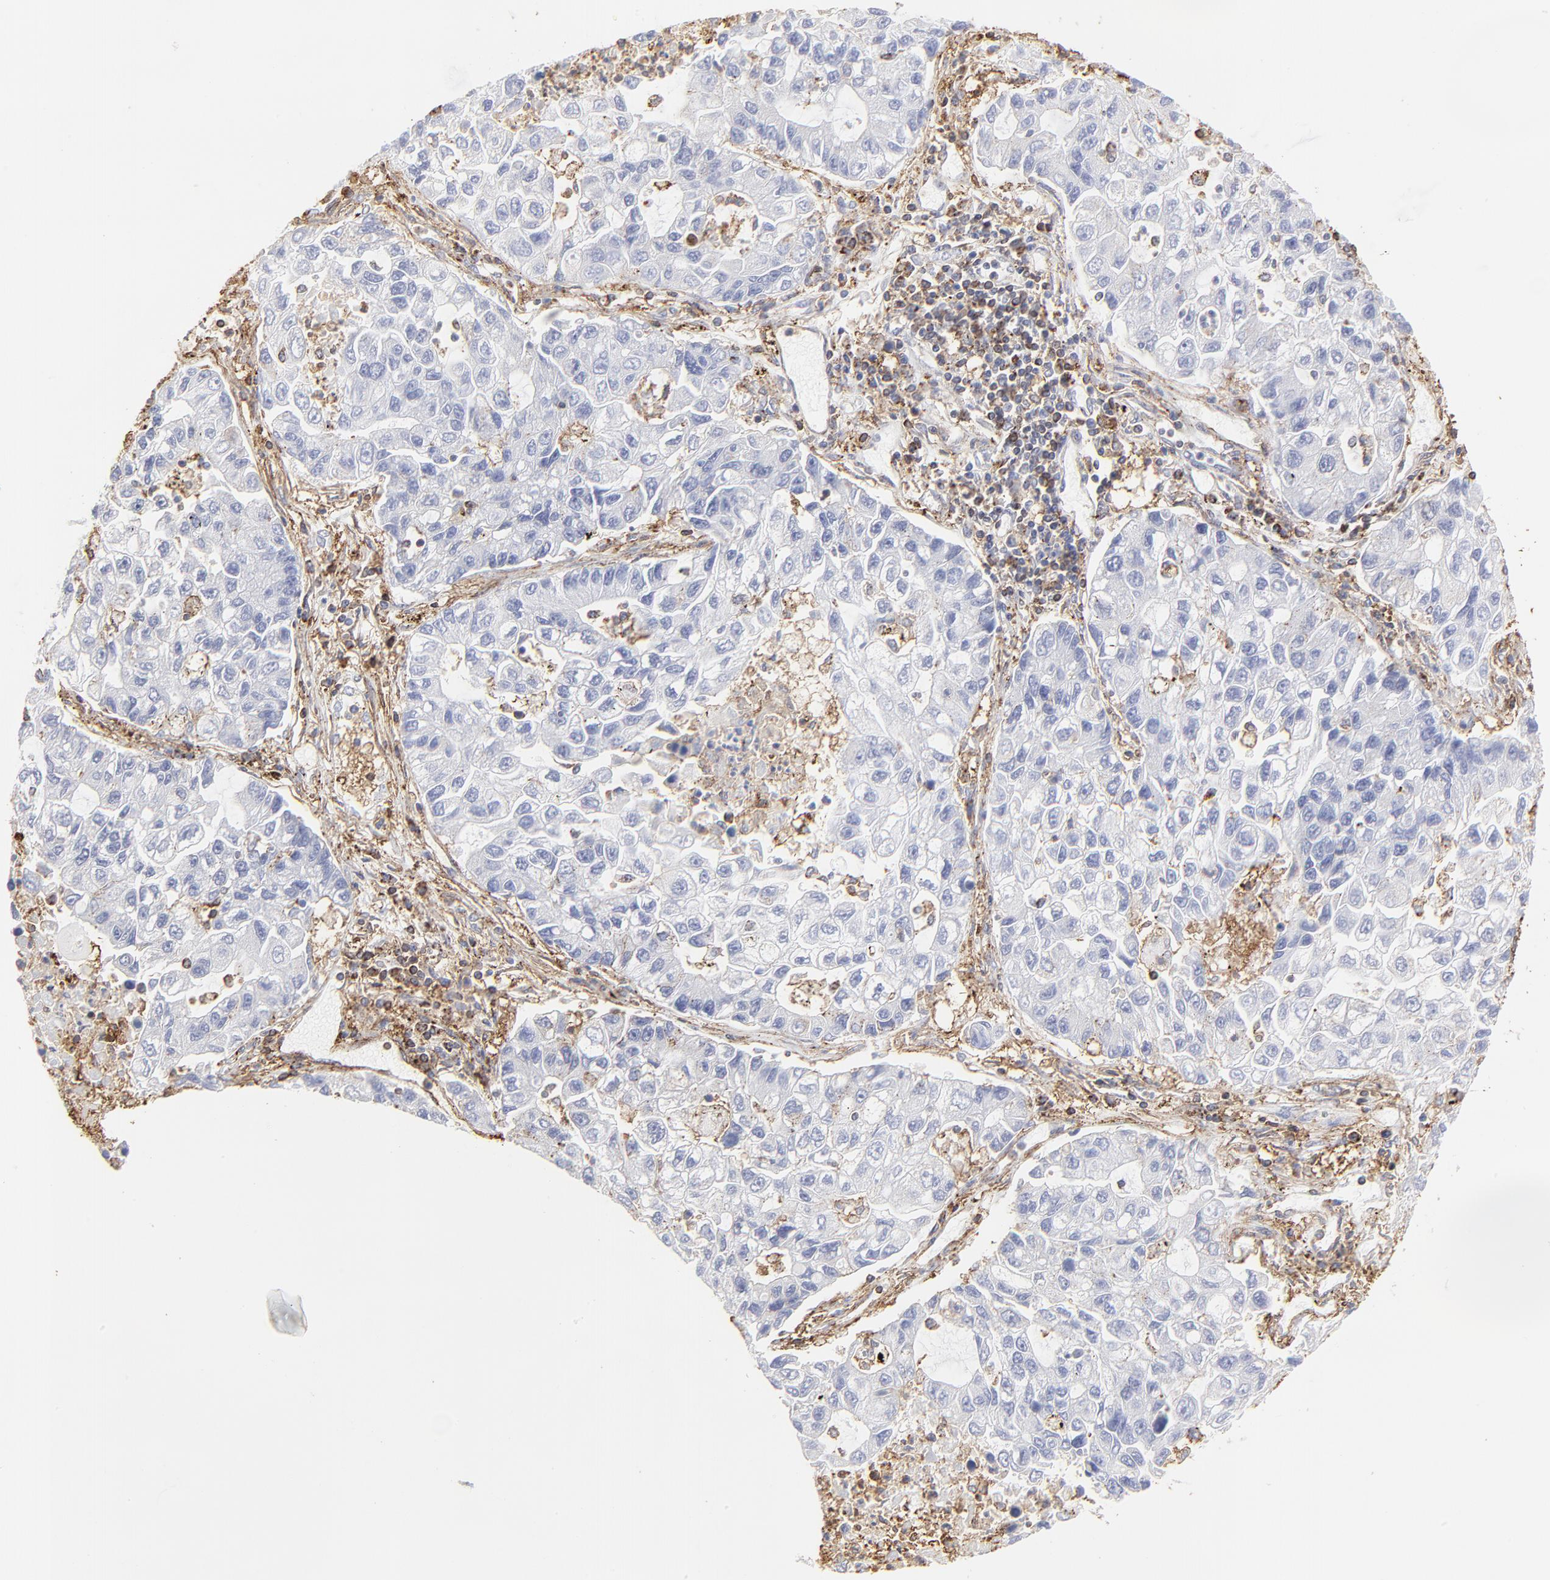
{"staining": {"intensity": "negative", "quantity": "none", "location": "none"}, "tissue": "lung cancer", "cell_type": "Tumor cells", "image_type": "cancer", "snomed": [{"axis": "morphology", "description": "Adenocarcinoma, NOS"}, {"axis": "topography", "description": "Lung"}], "caption": "Protein analysis of adenocarcinoma (lung) displays no significant expression in tumor cells.", "gene": "ANXA6", "patient": {"sex": "female", "age": 51}}